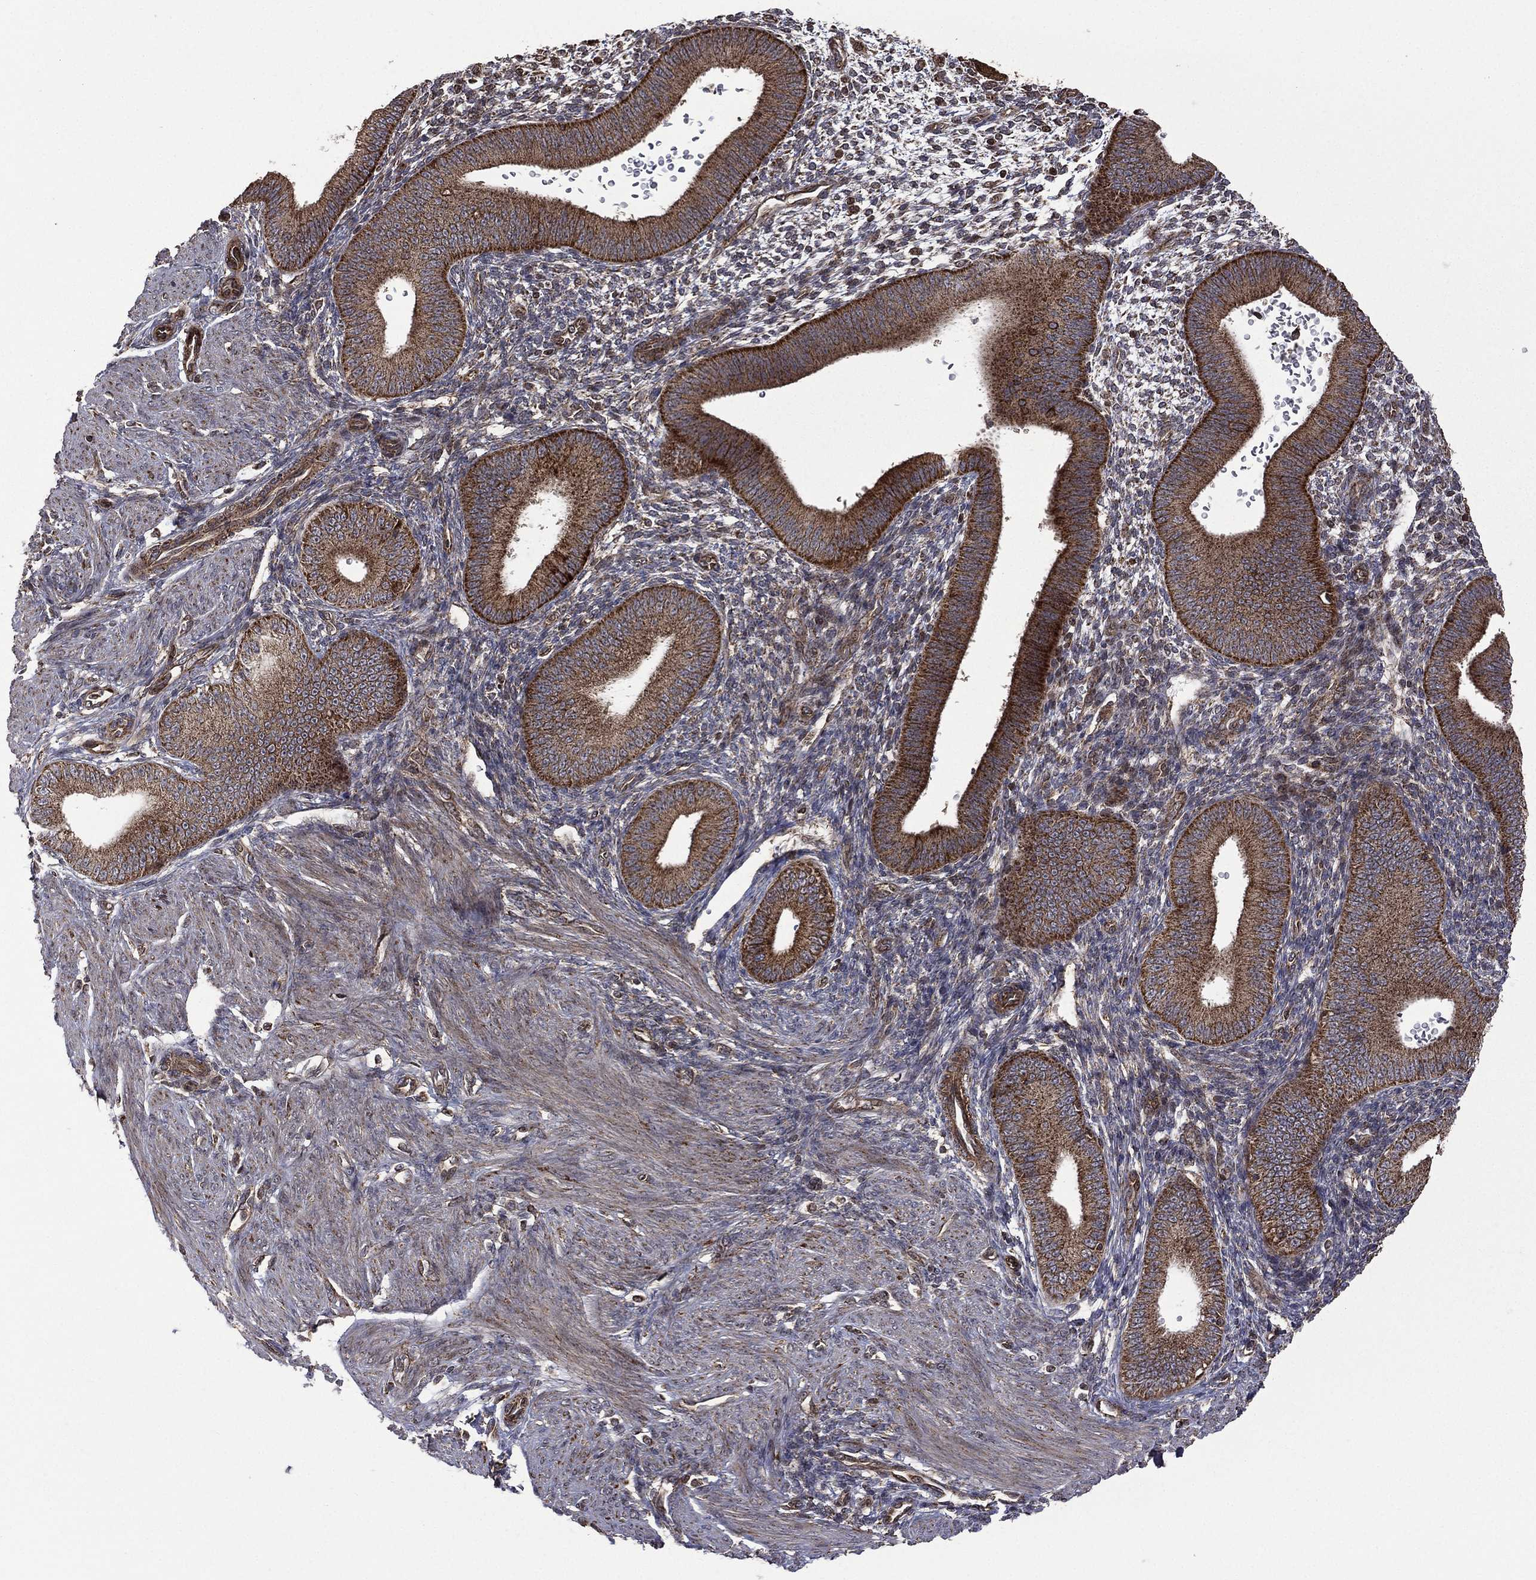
{"staining": {"intensity": "moderate", "quantity": "25%-75%", "location": "cytoplasmic/membranous"}, "tissue": "endometrium", "cell_type": "Cells in endometrial stroma", "image_type": "normal", "snomed": [{"axis": "morphology", "description": "Normal tissue, NOS"}, {"axis": "topography", "description": "Endometrium"}], "caption": "IHC histopathology image of unremarkable endometrium stained for a protein (brown), which shows medium levels of moderate cytoplasmic/membranous positivity in about 25%-75% of cells in endometrial stroma.", "gene": "GIMAP6", "patient": {"sex": "female", "age": 39}}